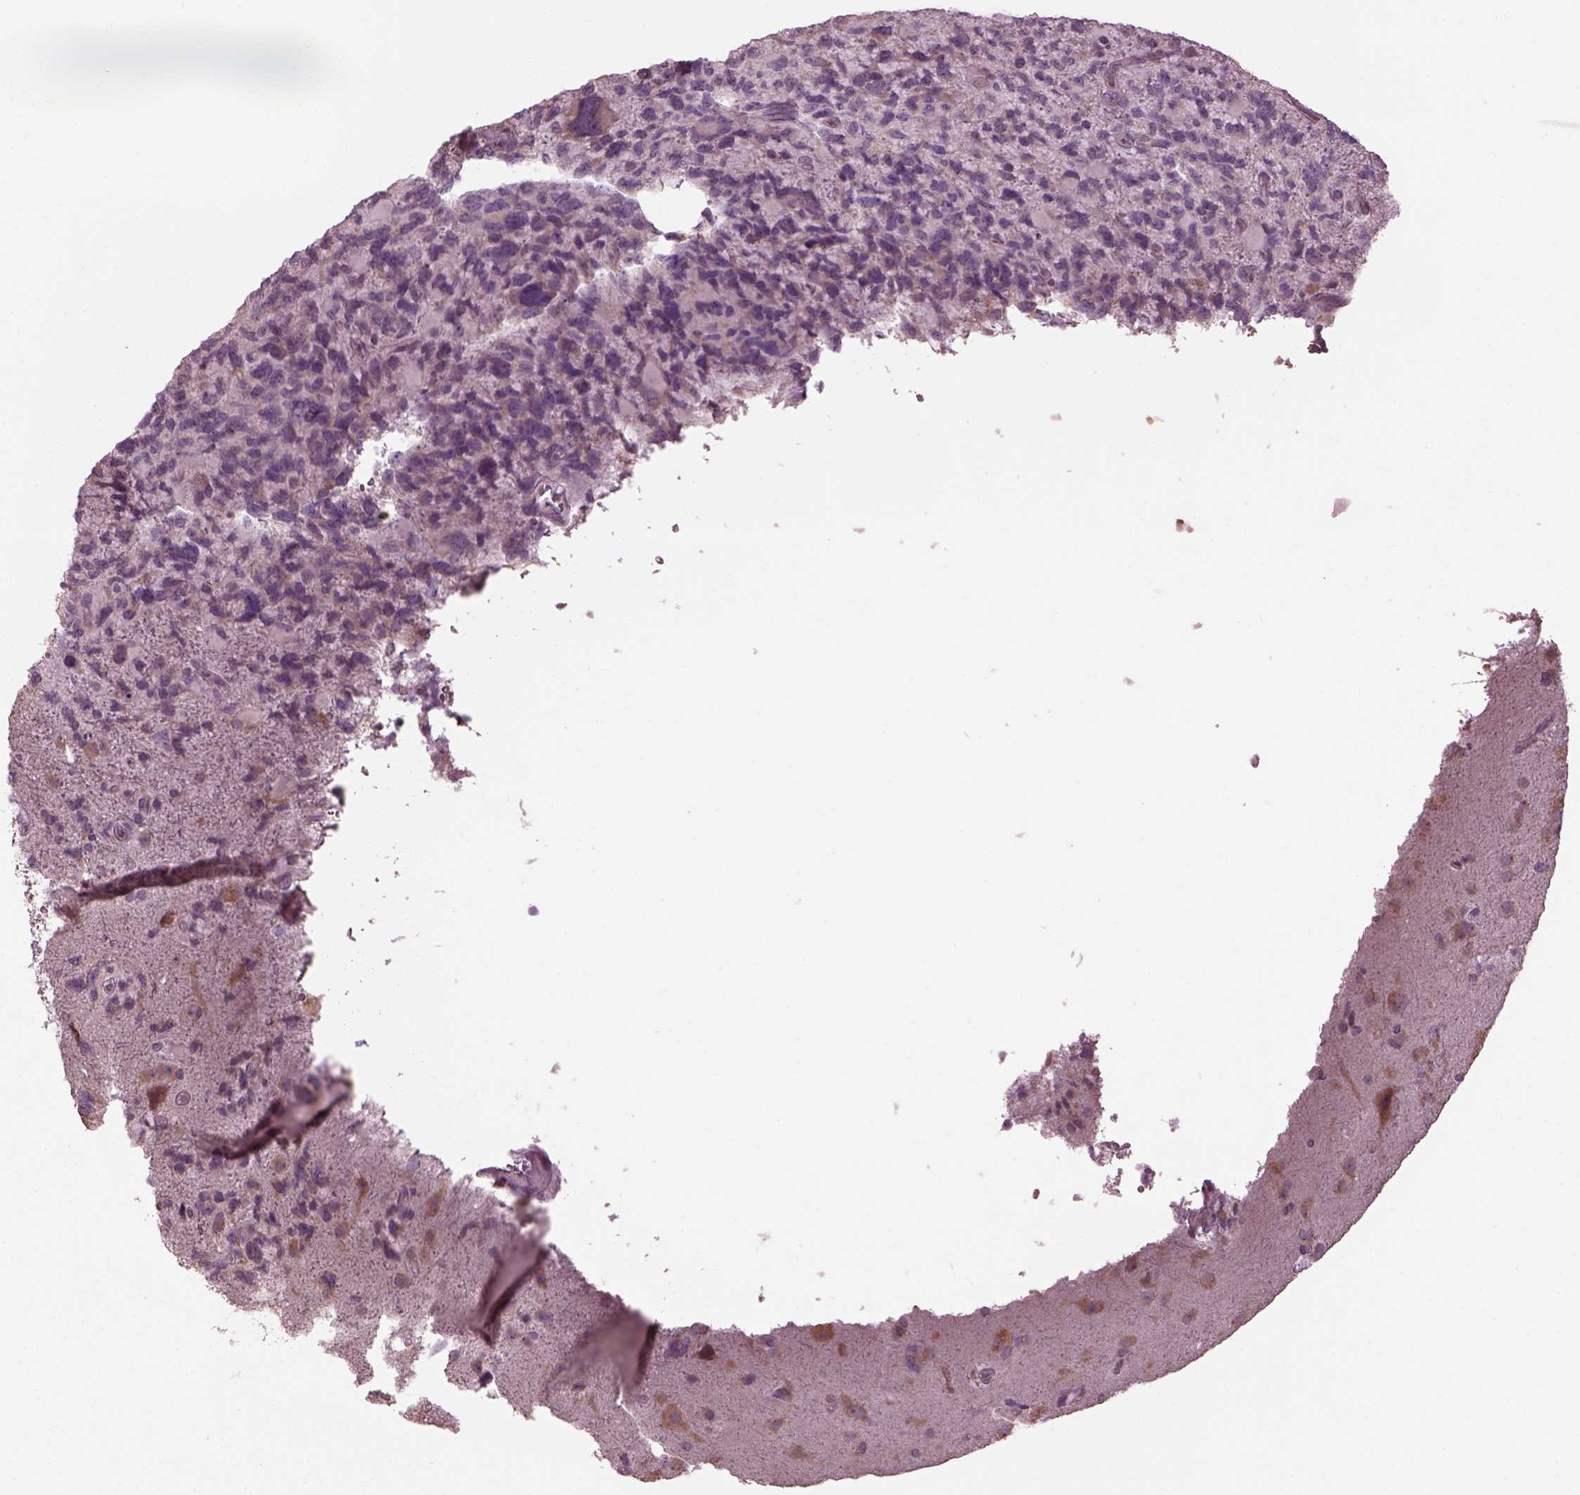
{"staining": {"intensity": "negative", "quantity": "none", "location": "none"}, "tissue": "glioma", "cell_type": "Tumor cells", "image_type": "cancer", "snomed": [{"axis": "morphology", "description": "Glioma, malignant, High grade"}, {"axis": "topography", "description": "Brain"}], "caption": "A high-resolution image shows immunohistochemistry staining of glioma, which shows no significant expression in tumor cells.", "gene": "CABP5", "patient": {"sex": "female", "age": 71}}